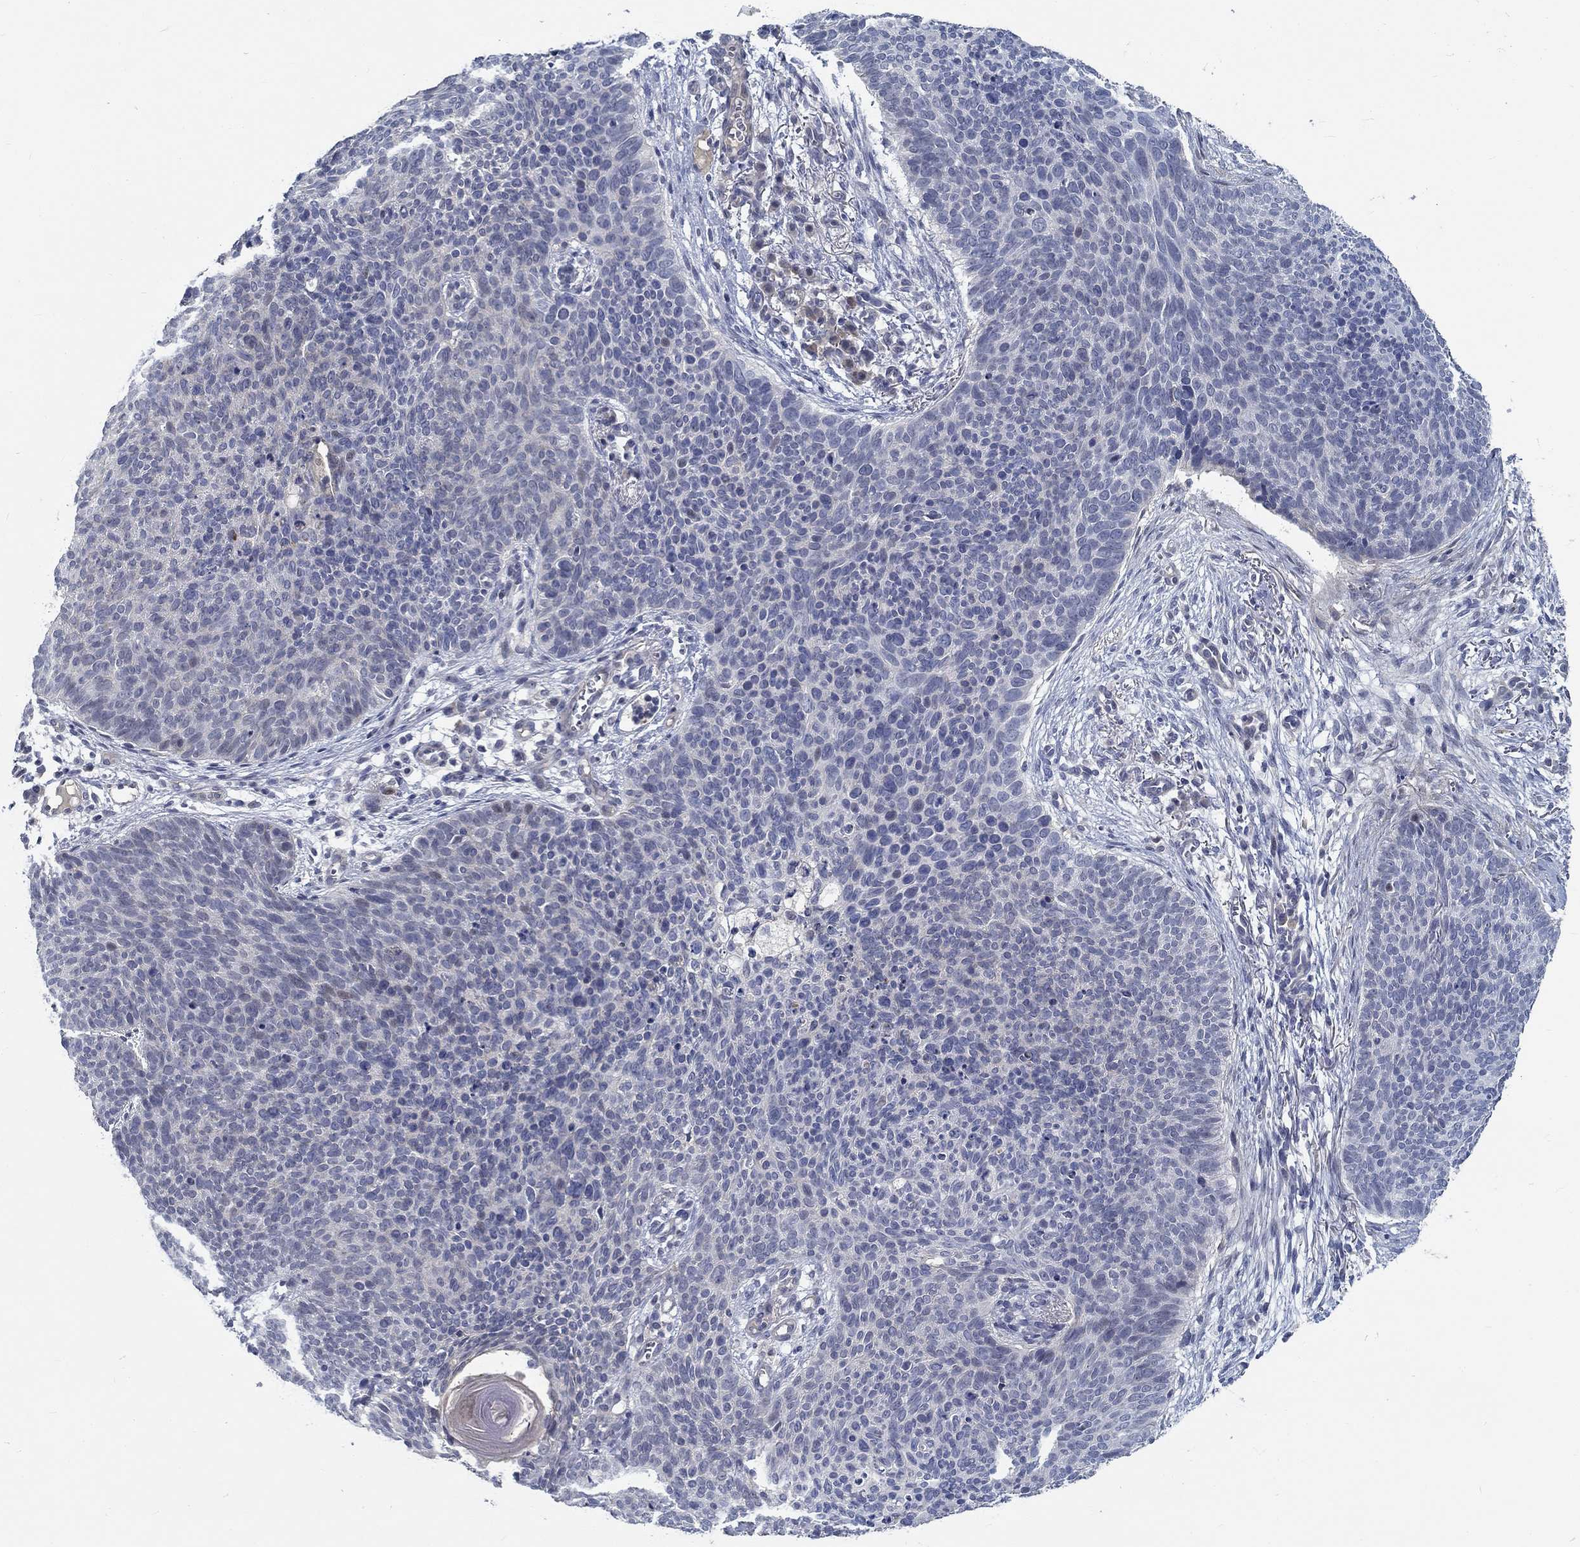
{"staining": {"intensity": "negative", "quantity": "none", "location": "none"}, "tissue": "skin cancer", "cell_type": "Tumor cells", "image_type": "cancer", "snomed": [{"axis": "morphology", "description": "Basal cell carcinoma"}, {"axis": "topography", "description": "Skin"}], "caption": "Immunohistochemistry (IHC) photomicrograph of skin basal cell carcinoma stained for a protein (brown), which displays no staining in tumor cells.", "gene": "MYBPC1", "patient": {"sex": "male", "age": 64}}